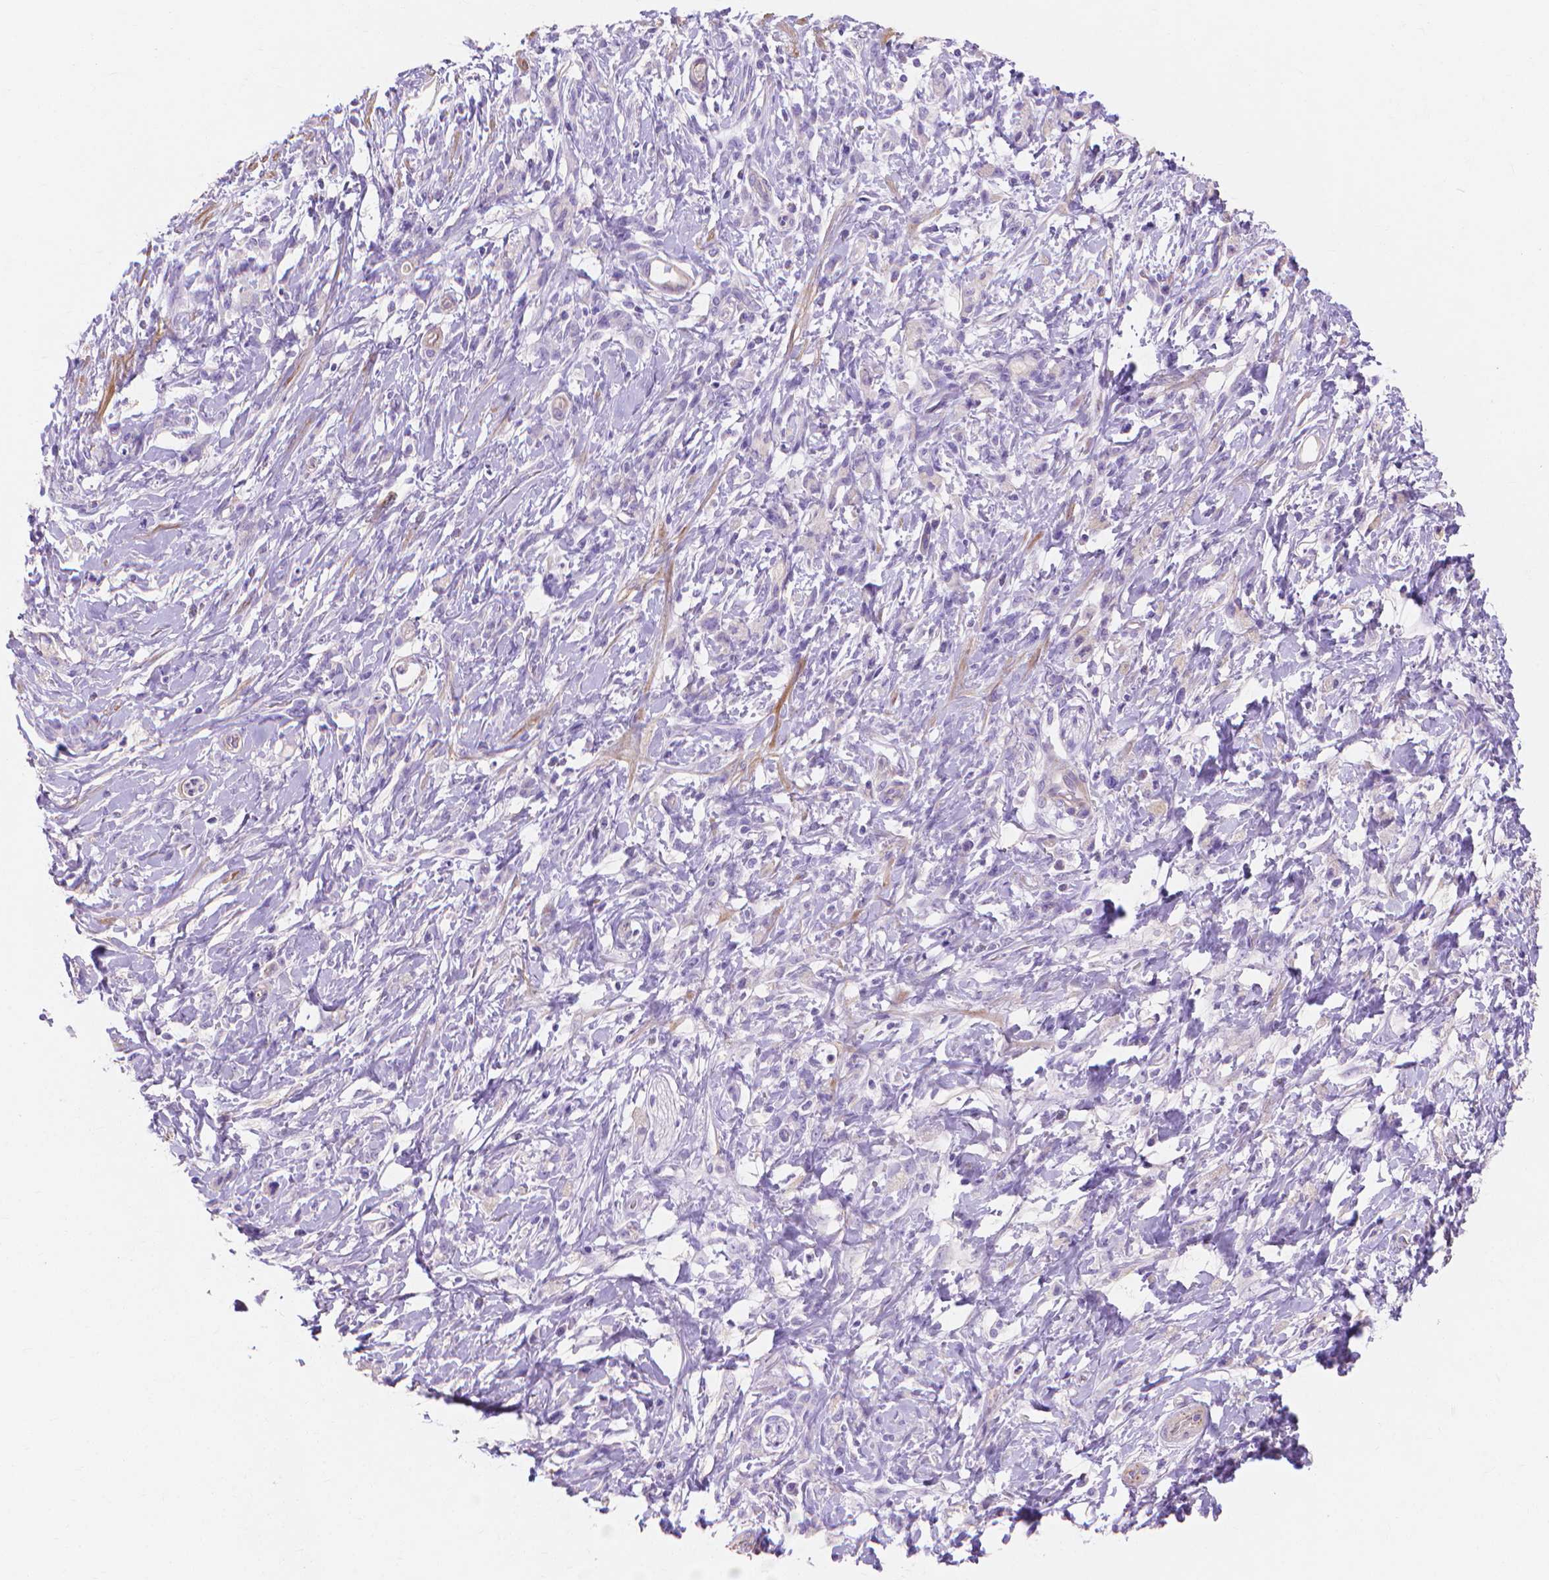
{"staining": {"intensity": "negative", "quantity": "none", "location": "none"}, "tissue": "stomach cancer", "cell_type": "Tumor cells", "image_type": "cancer", "snomed": [{"axis": "morphology", "description": "Adenocarcinoma, NOS"}, {"axis": "topography", "description": "Stomach"}], "caption": "Micrograph shows no significant protein expression in tumor cells of adenocarcinoma (stomach).", "gene": "MBLAC1", "patient": {"sex": "female", "age": 84}}